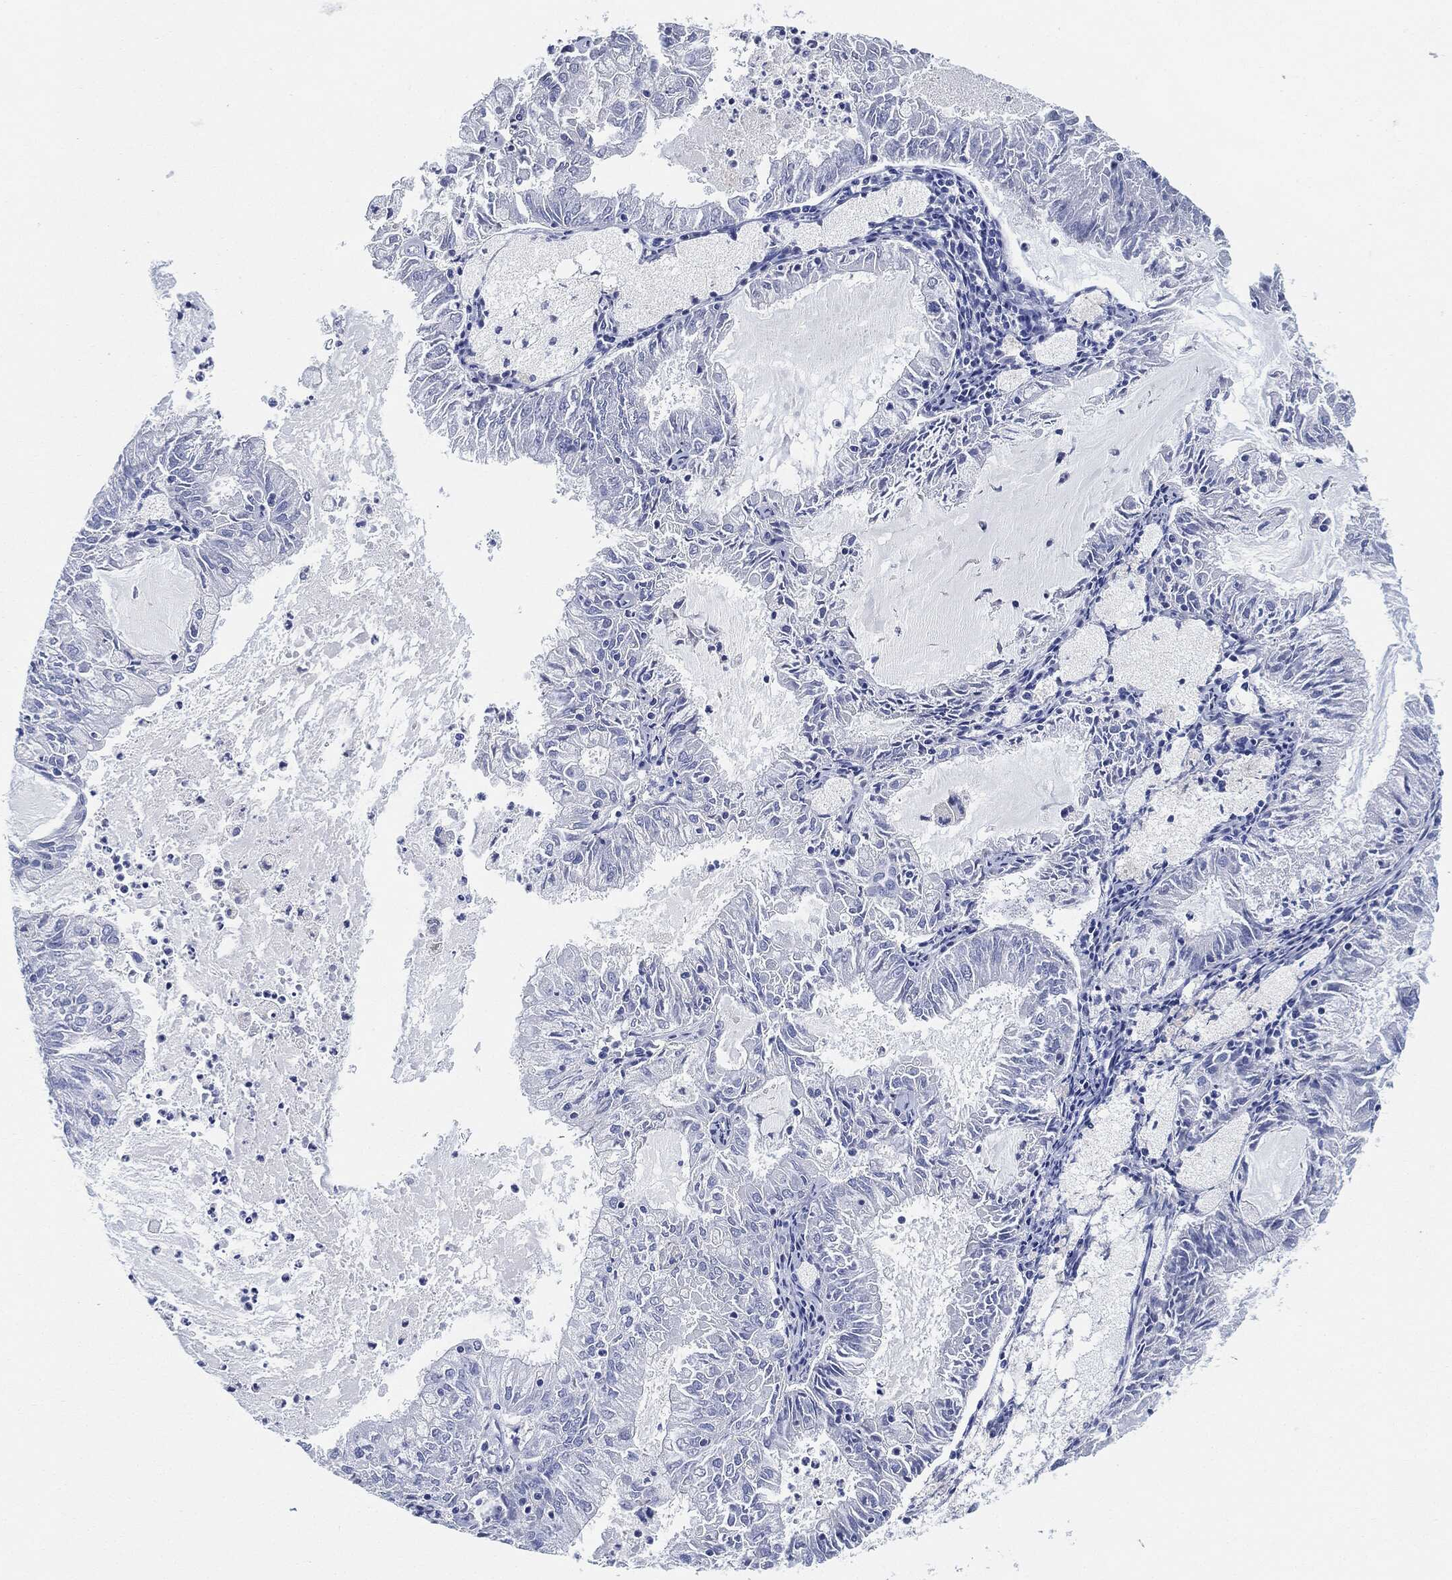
{"staining": {"intensity": "negative", "quantity": "none", "location": "none"}, "tissue": "endometrial cancer", "cell_type": "Tumor cells", "image_type": "cancer", "snomed": [{"axis": "morphology", "description": "Adenocarcinoma, NOS"}, {"axis": "topography", "description": "Endometrium"}], "caption": "DAB immunohistochemical staining of human adenocarcinoma (endometrial) exhibits no significant expression in tumor cells.", "gene": "TAGLN", "patient": {"sex": "female", "age": 57}}